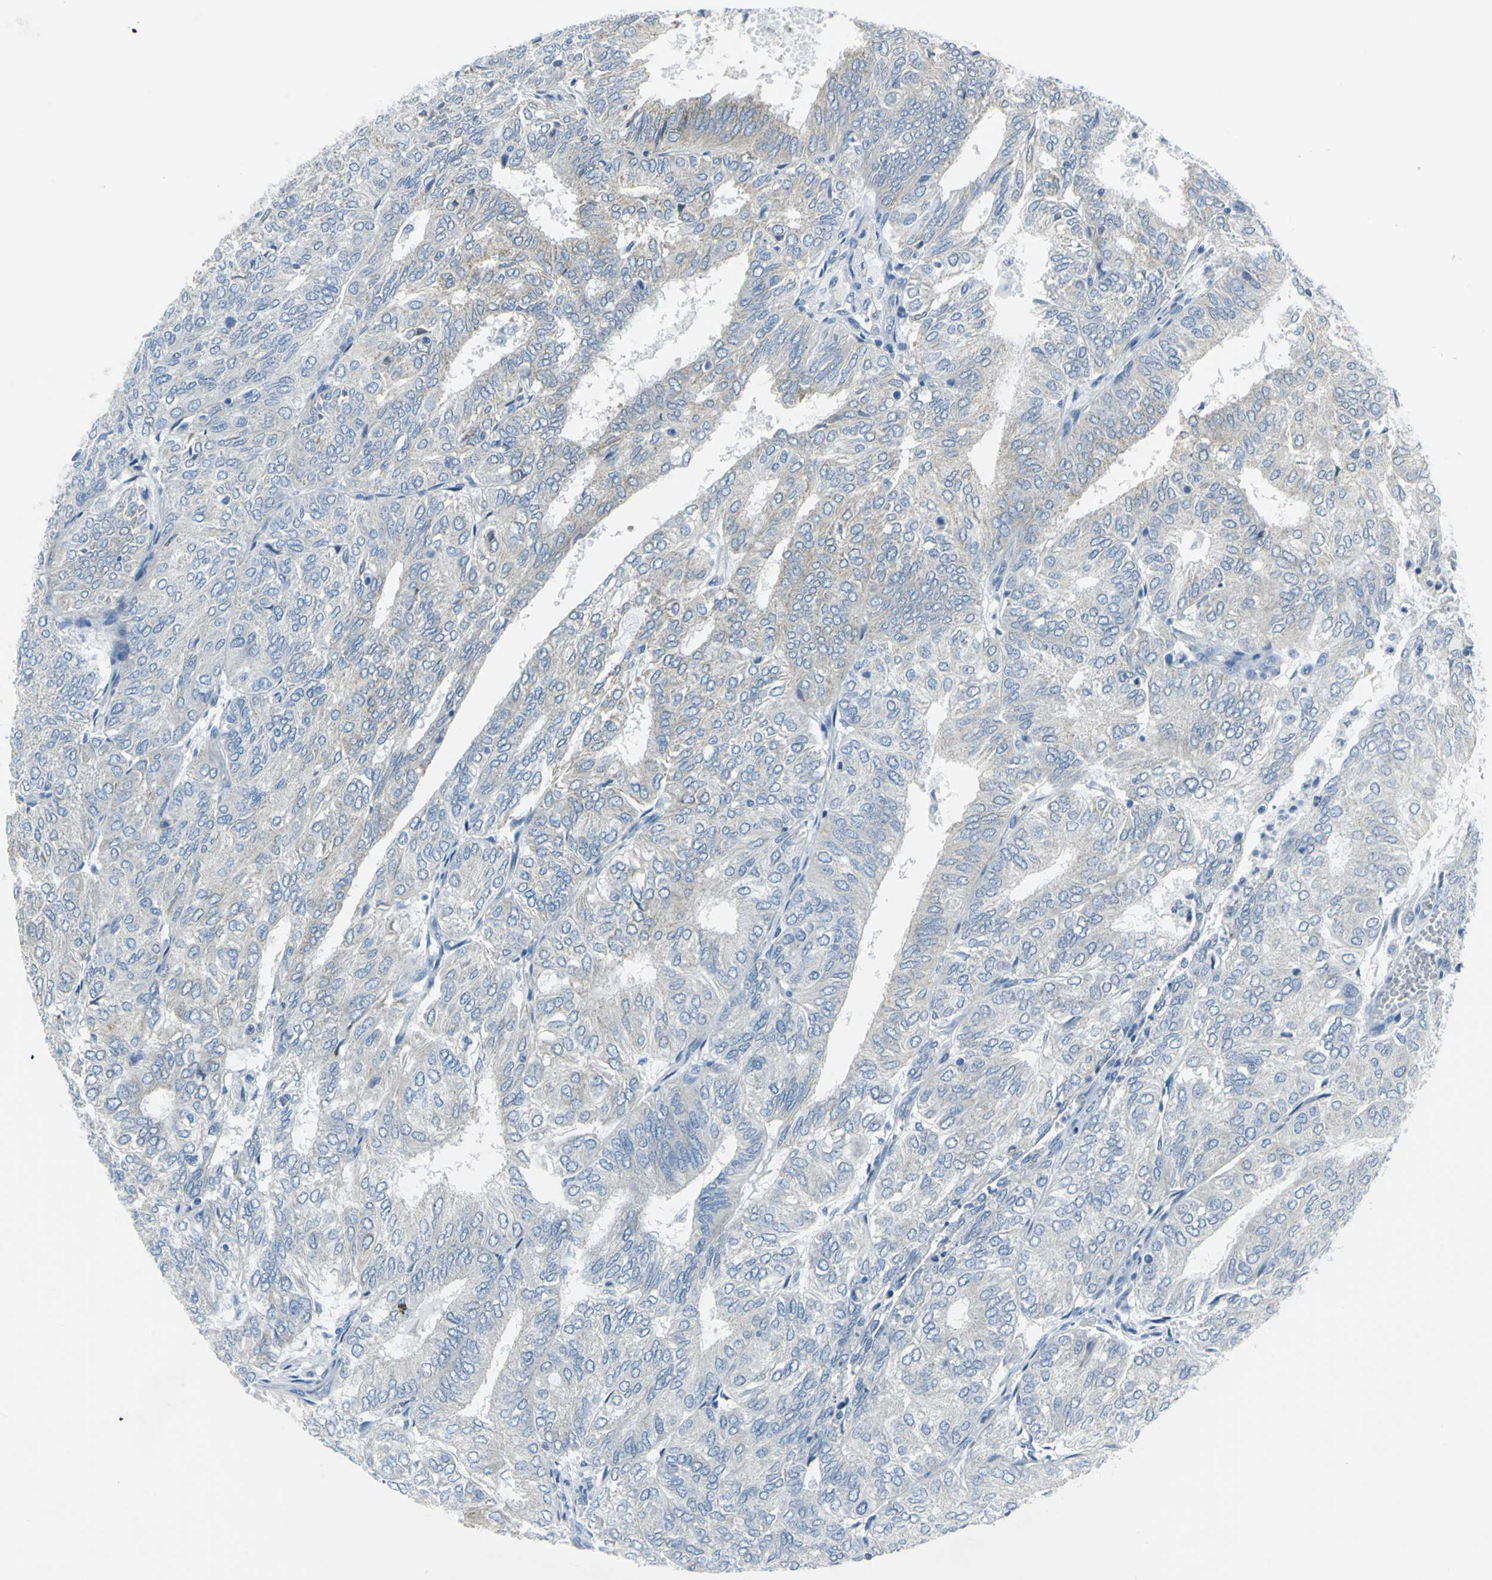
{"staining": {"intensity": "weak", "quantity": "<25%", "location": "cytoplasmic/membranous"}, "tissue": "endometrial cancer", "cell_type": "Tumor cells", "image_type": "cancer", "snomed": [{"axis": "morphology", "description": "Adenocarcinoma, NOS"}, {"axis": "topography", "description": "Uterus"}], "caption": "Immunohistochemistry of adenocarcinoma (endometrial) displays no staining in tumor cells. (Brightfield microscopy of DAB (3,3'-diaminobenzidine) immunohistochemistry at high magnification).", "gene": "CYB5A", "patient": {"sex": "female", "age": 60}}